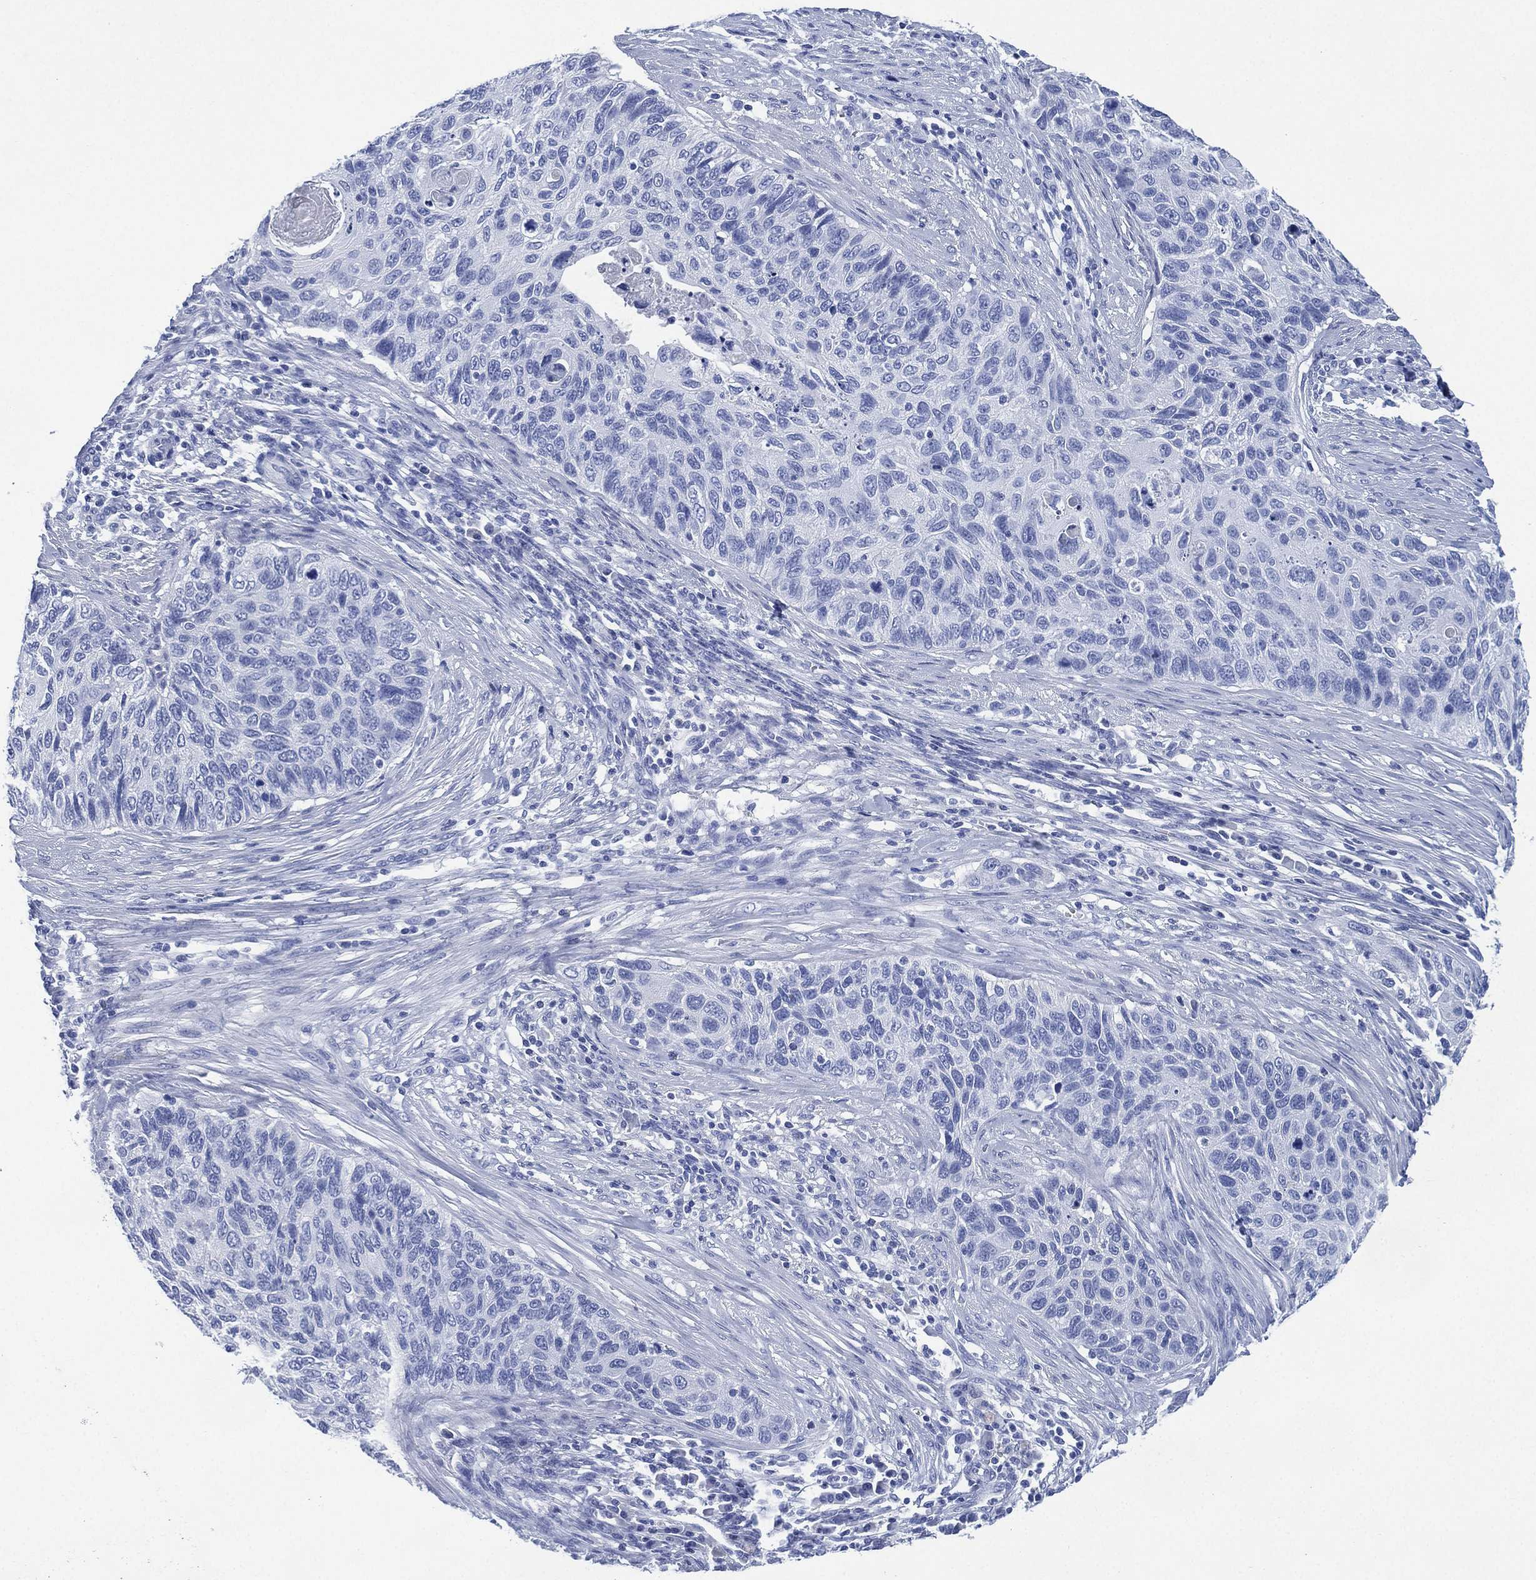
{"staining": {"intensity": "negative", "quantity": "none", "location": "none"}, "tissue": "cervical cancer", "cell_type": "Tumor cells", "image_type": "cancer", "snomed": [{"axis": "morphology", "description": "Squamous cell carcinoma, NOS"}, {"axis": "topography", "description": "Cervix"}], "caption": "IHC photomicrograph of neoplastic tissue: cervical cancer (squamous cell carcinoma) stained with DAB shows no significant protein expression in tumor cells.", "gene": "SIGLECL1", "patient": {"sex": "female", "age": 70}}